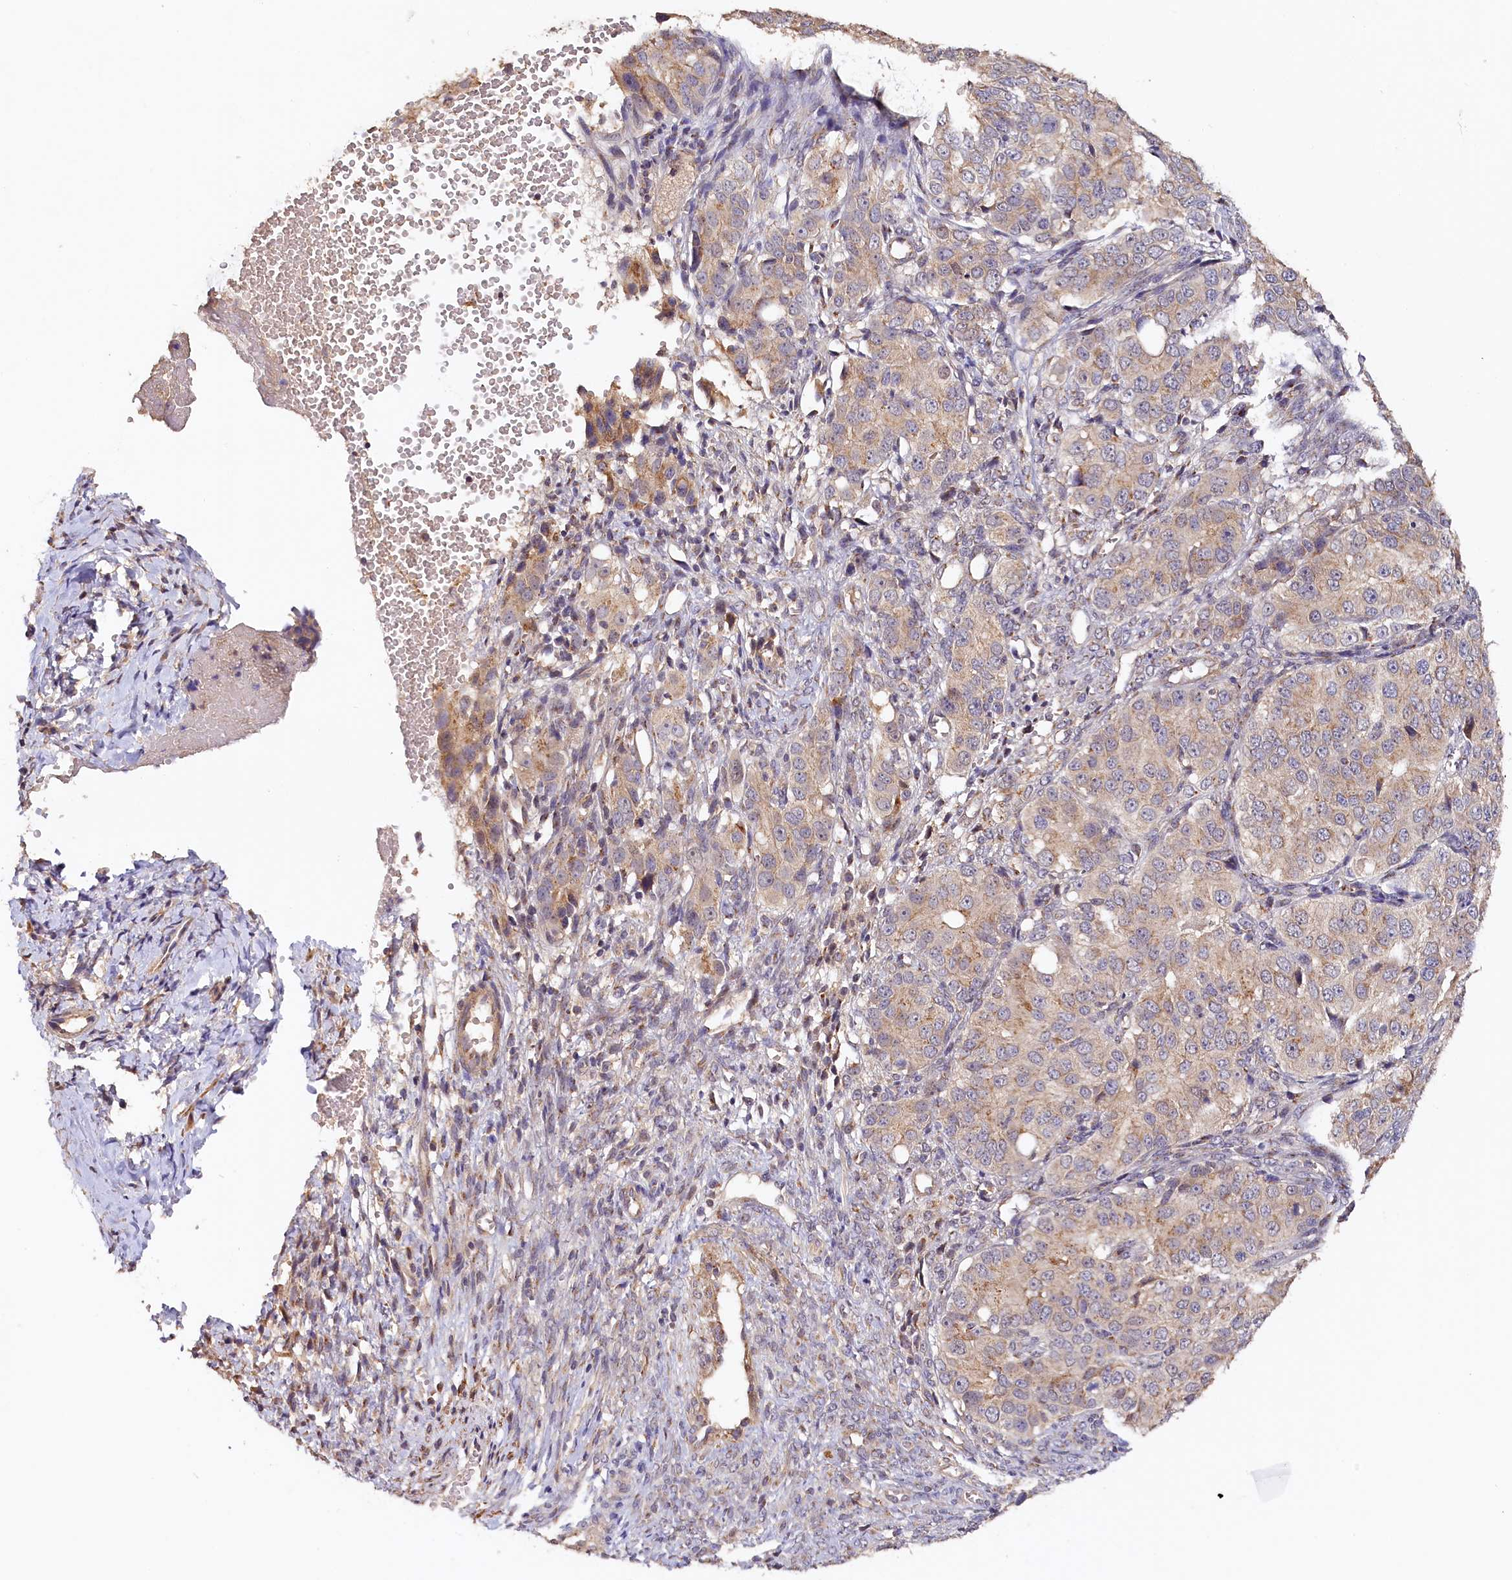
{"staining": {"intensity": "weak", "quantity": ">75%", "location": "cytoplasmic/membranous"}, "tissue": "ovarian cancer", "cell_type": "Tumor cells", "image_type": "cancer", "snomed": [{"axis": "morphology", "description": "Carcinoma, endometroid"}, {"axis": "topography", "description": "Ovary"}], "caption": "This photomicrograph demonstrates IHC staining of ovarian cancer, with low weak cytoplasmic/membranous expression in about >75% of tumor cells.", "gene": "TANGO6", "patient": {"sex": "female", "age": 51}}